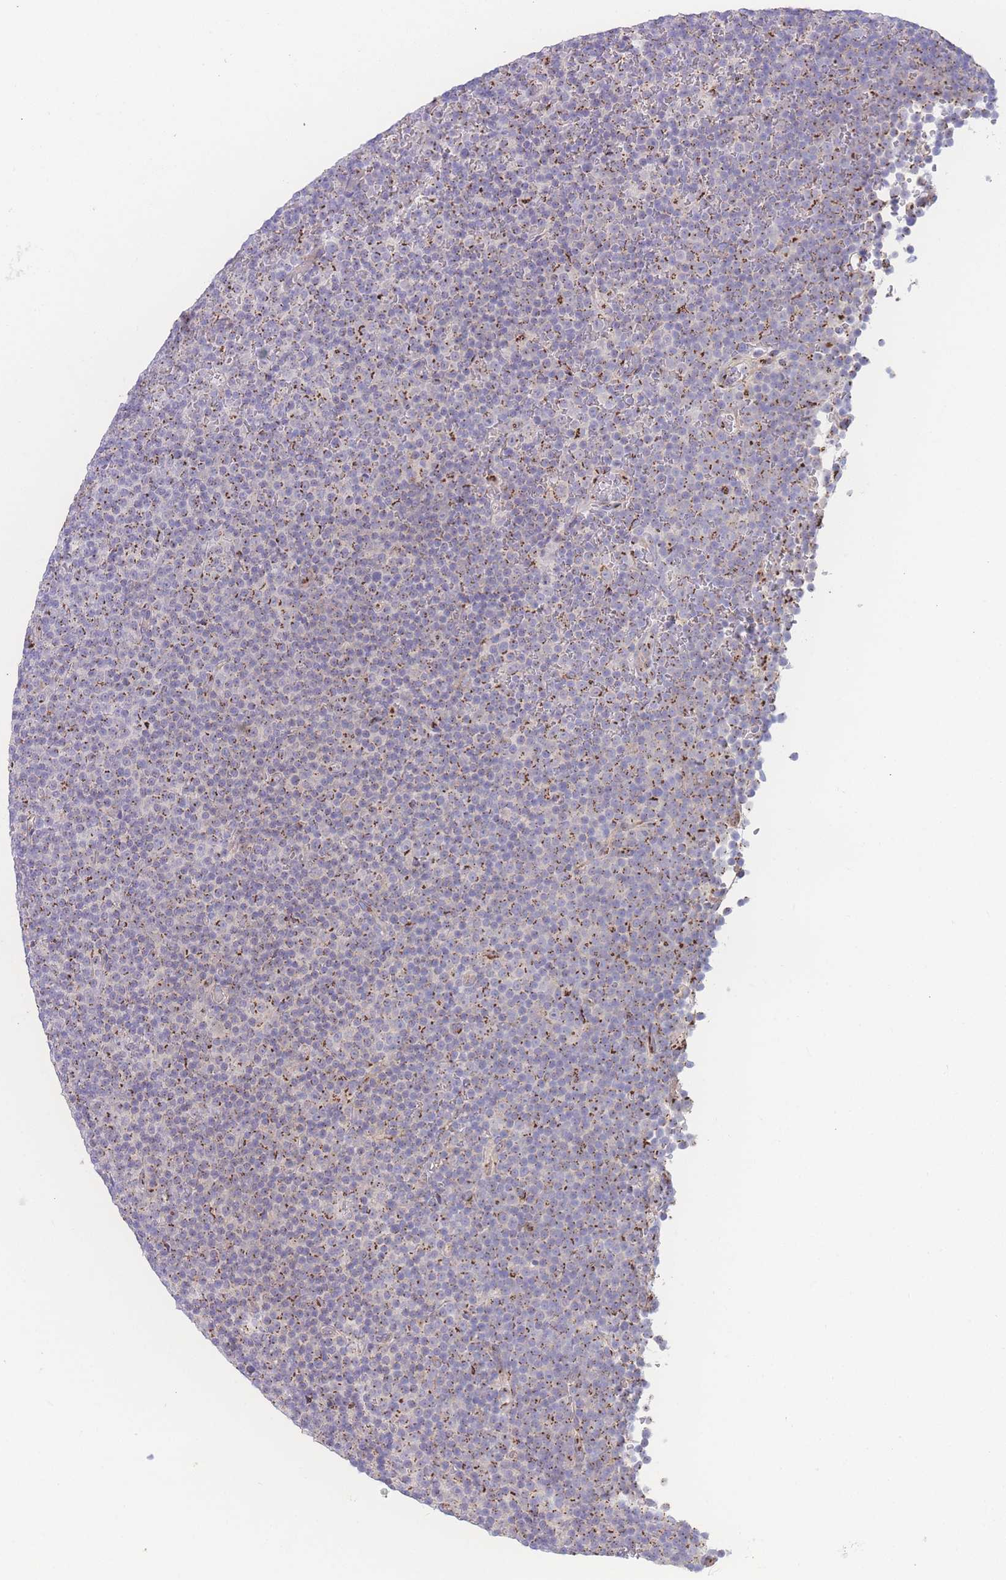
{"staining": {"intensity": "moderate", "quantity": "25%-75%", "location": "cytoplasmic/membranous"}, "tissue": "lymphoma", "cell_type": "Tumor cells", "image_type": "cancer", "snomed": [{"axis": "morphology", "description": "Malignant lymphoma, non-Hodgkin's type, Low grade"}, {"axis": "topography", "description": "Lymph node"}], "caption": "Brown immunohistochemical staining in low-grade malignant lymphoma, non-Hodgkin's type reveals moderate cytoplasmic/membranous staining in about 25%-75% of tumor cells. (brown staining indicates protein expression, while blue staining denotes nuclei).", "gene": "GOLM2", "patient": {"sex": "female", "age": 67}}